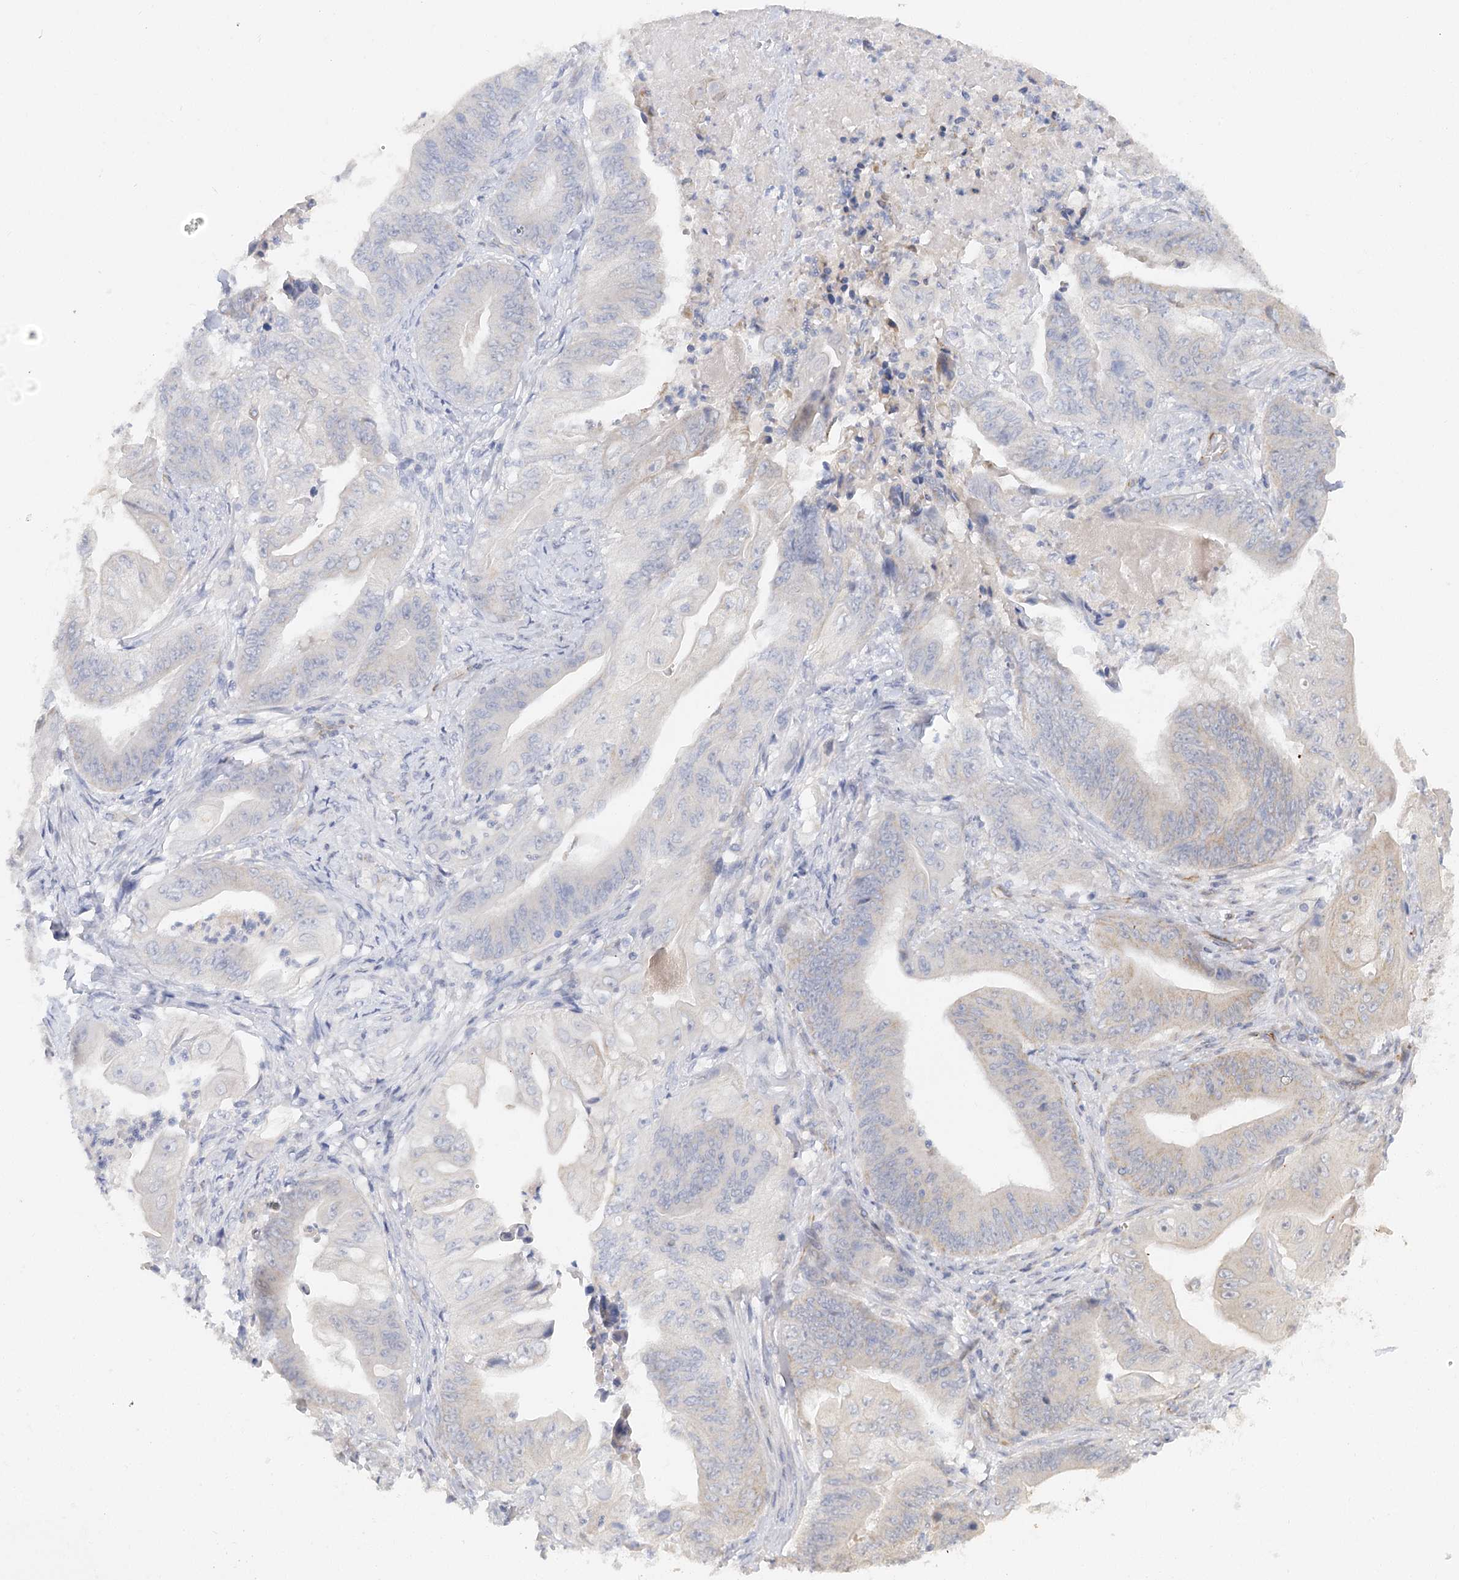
{"staining": {"intensity": "negative", "quantity": "none", "location": "none"}, "tissue": "stomach cancer", "cell_type": "Tumor cells", "image_type": "cancer", "snomed": [{"axis": "morphology", "description": "Adenocarcinoma, NOS"}, {"axis": "topography", "description": "Stomach"}], "caption": "Human stomach cancer (adenocarcinoma) stained for a protein using IHC shows no expression in tumor cells.", "gene": "NELL2", "patient": {"sex": "female", "age": 73}}